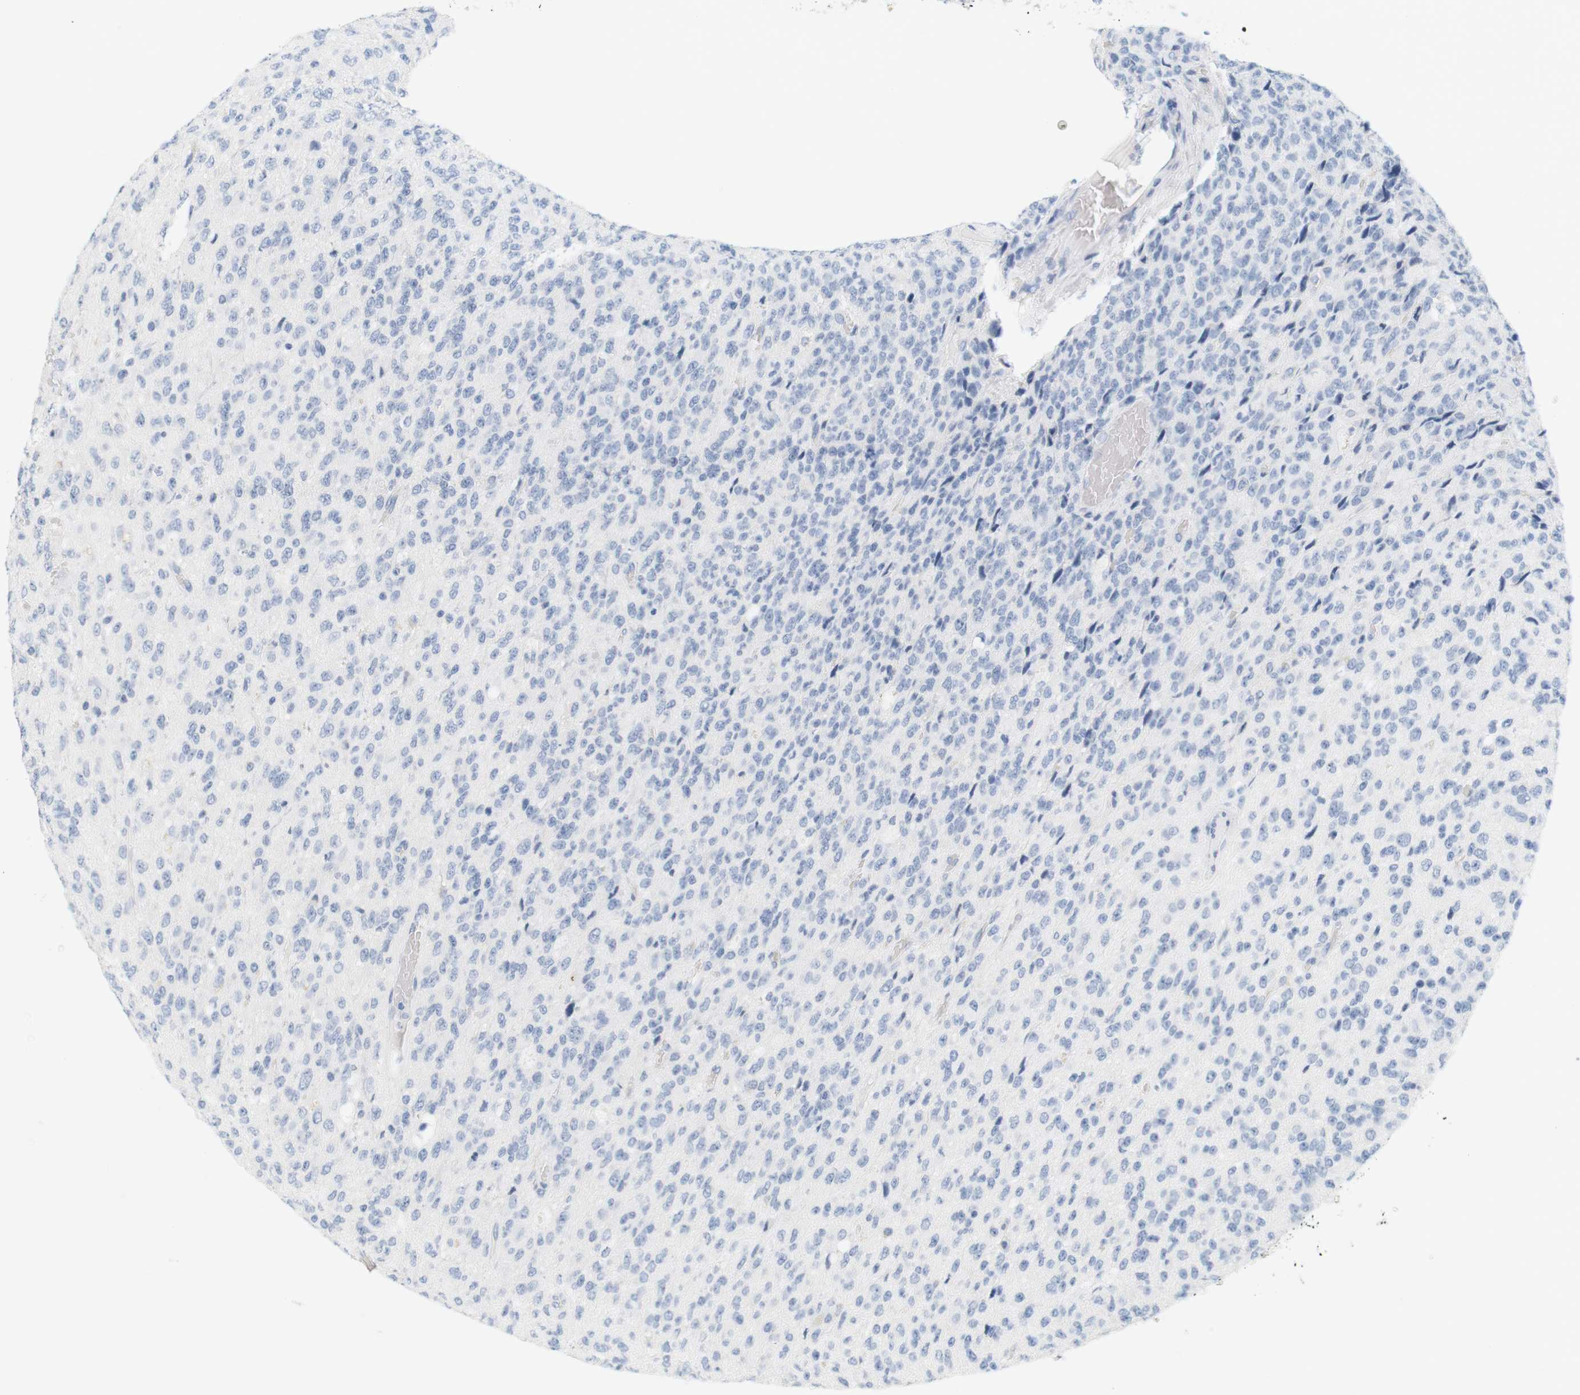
{"staining": {"intensity": "negative", "quantity": "none", "location": "none"}, "tissue": "glioma", "cell_type": "Tumor cells", "image_type": "cancer", "snomed": [{"axis": "morphology", "description": "Glioma, malignant, High grade"}, {"axis": "topography", "description": "pancreas cauda"}], "caption": "IHC histopathology image of malignant high-grade glioma stained for a protein (brown), which exhibits no expression in tumor cells.", "gene": "OPRM1", "patient": {"sex": "male", "age": 60}}